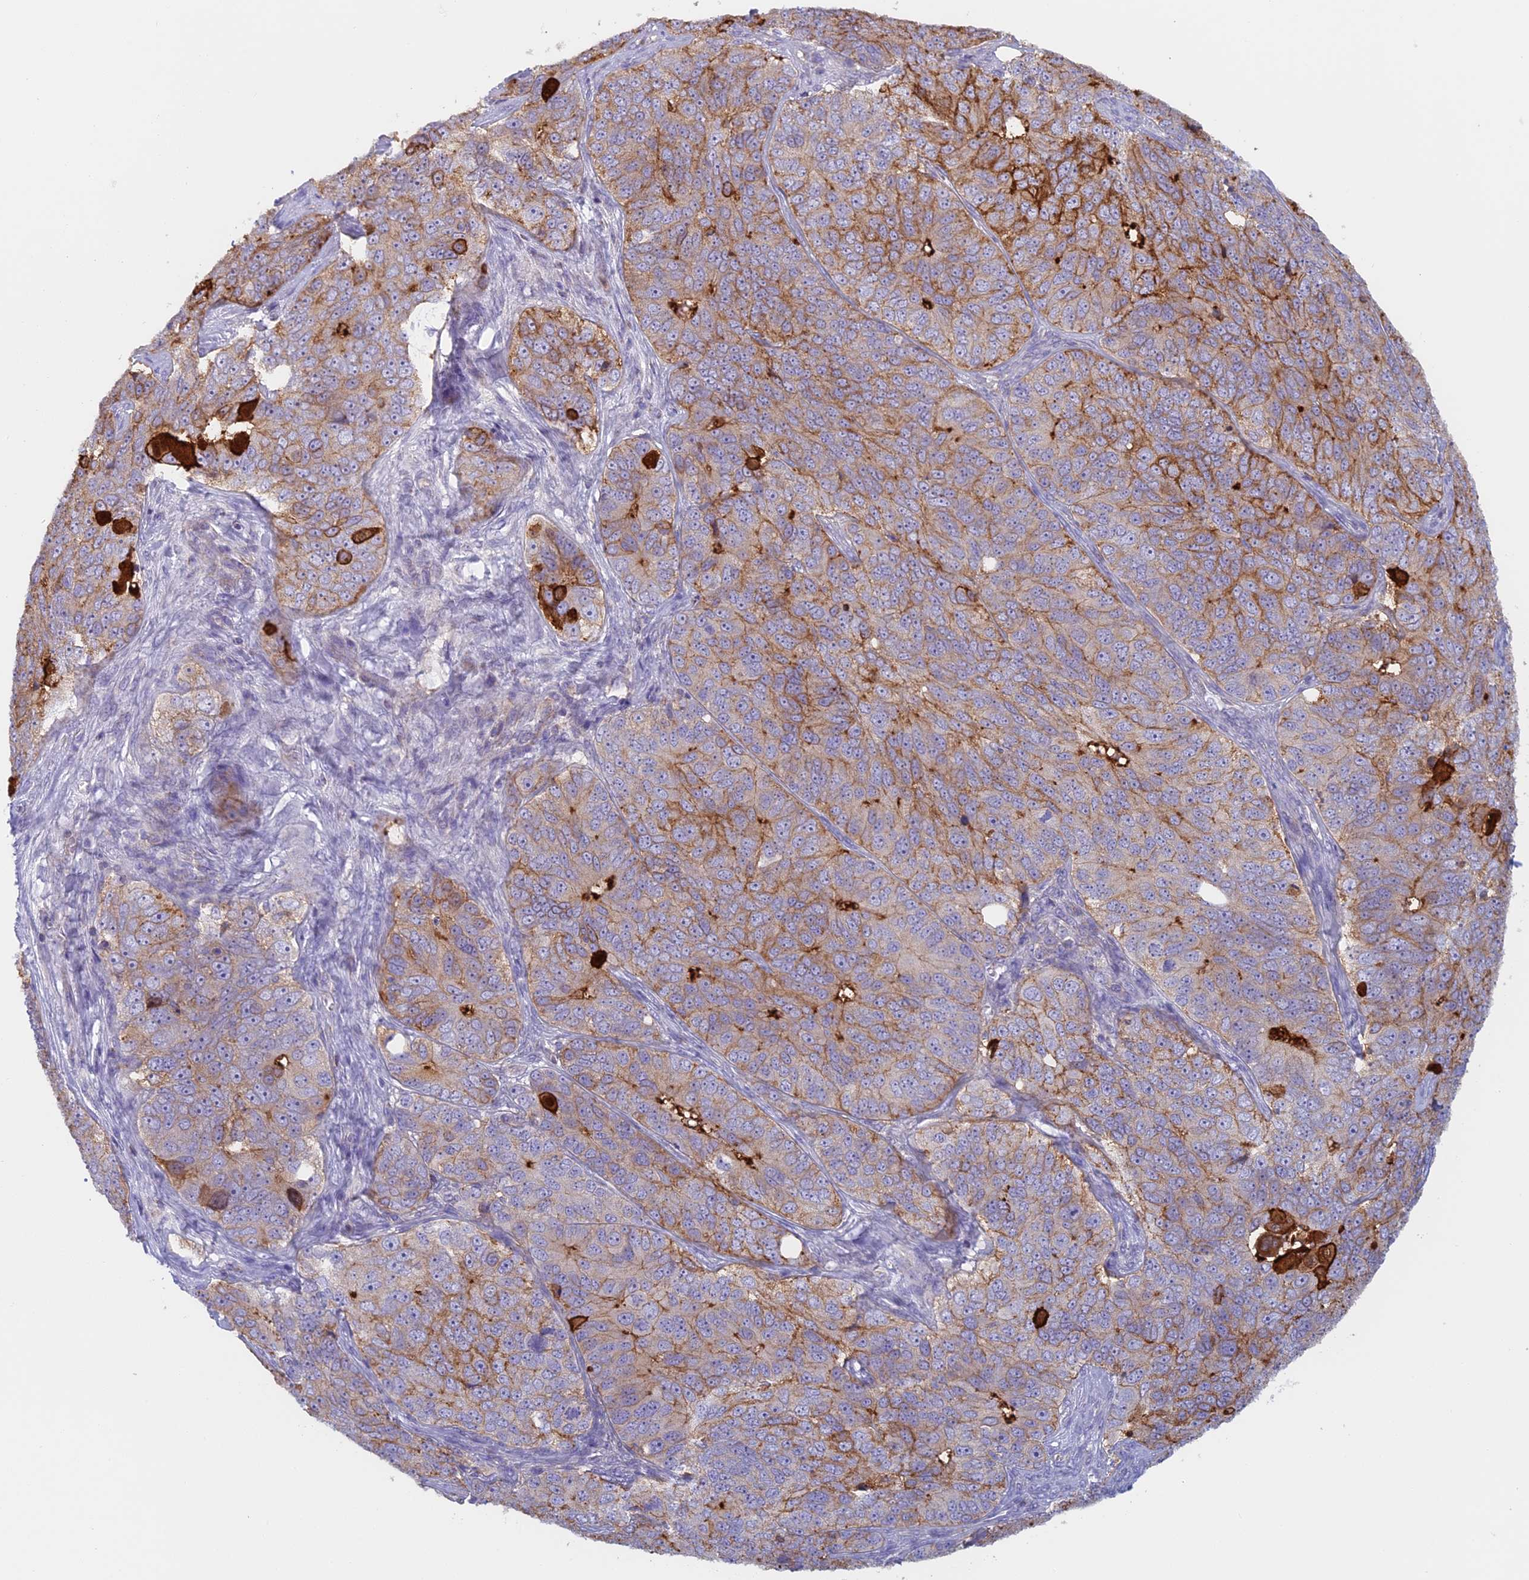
{"staining": {"intensity": "moderate", "quantity": "25%-75%", "location": "cytoplasmic/membranous"}, "tissue": "ovarian cancer", "cell_type": "Tumor cells", "image_type": "cancer", "snomed": [{"axis": "morphology", "description": "Carcinoma, endometroid"}, {"axis": "topography", "description": "Ovary"}], "caption": "Protein staining shows moderate cytoplasmic/membranous positivity in approximately 25%-75% of tumor cells in ovarian cancer (endometroid carcinoma).", "gene": "IFTAP", "patient": {"sex": "female", "age": 51}}